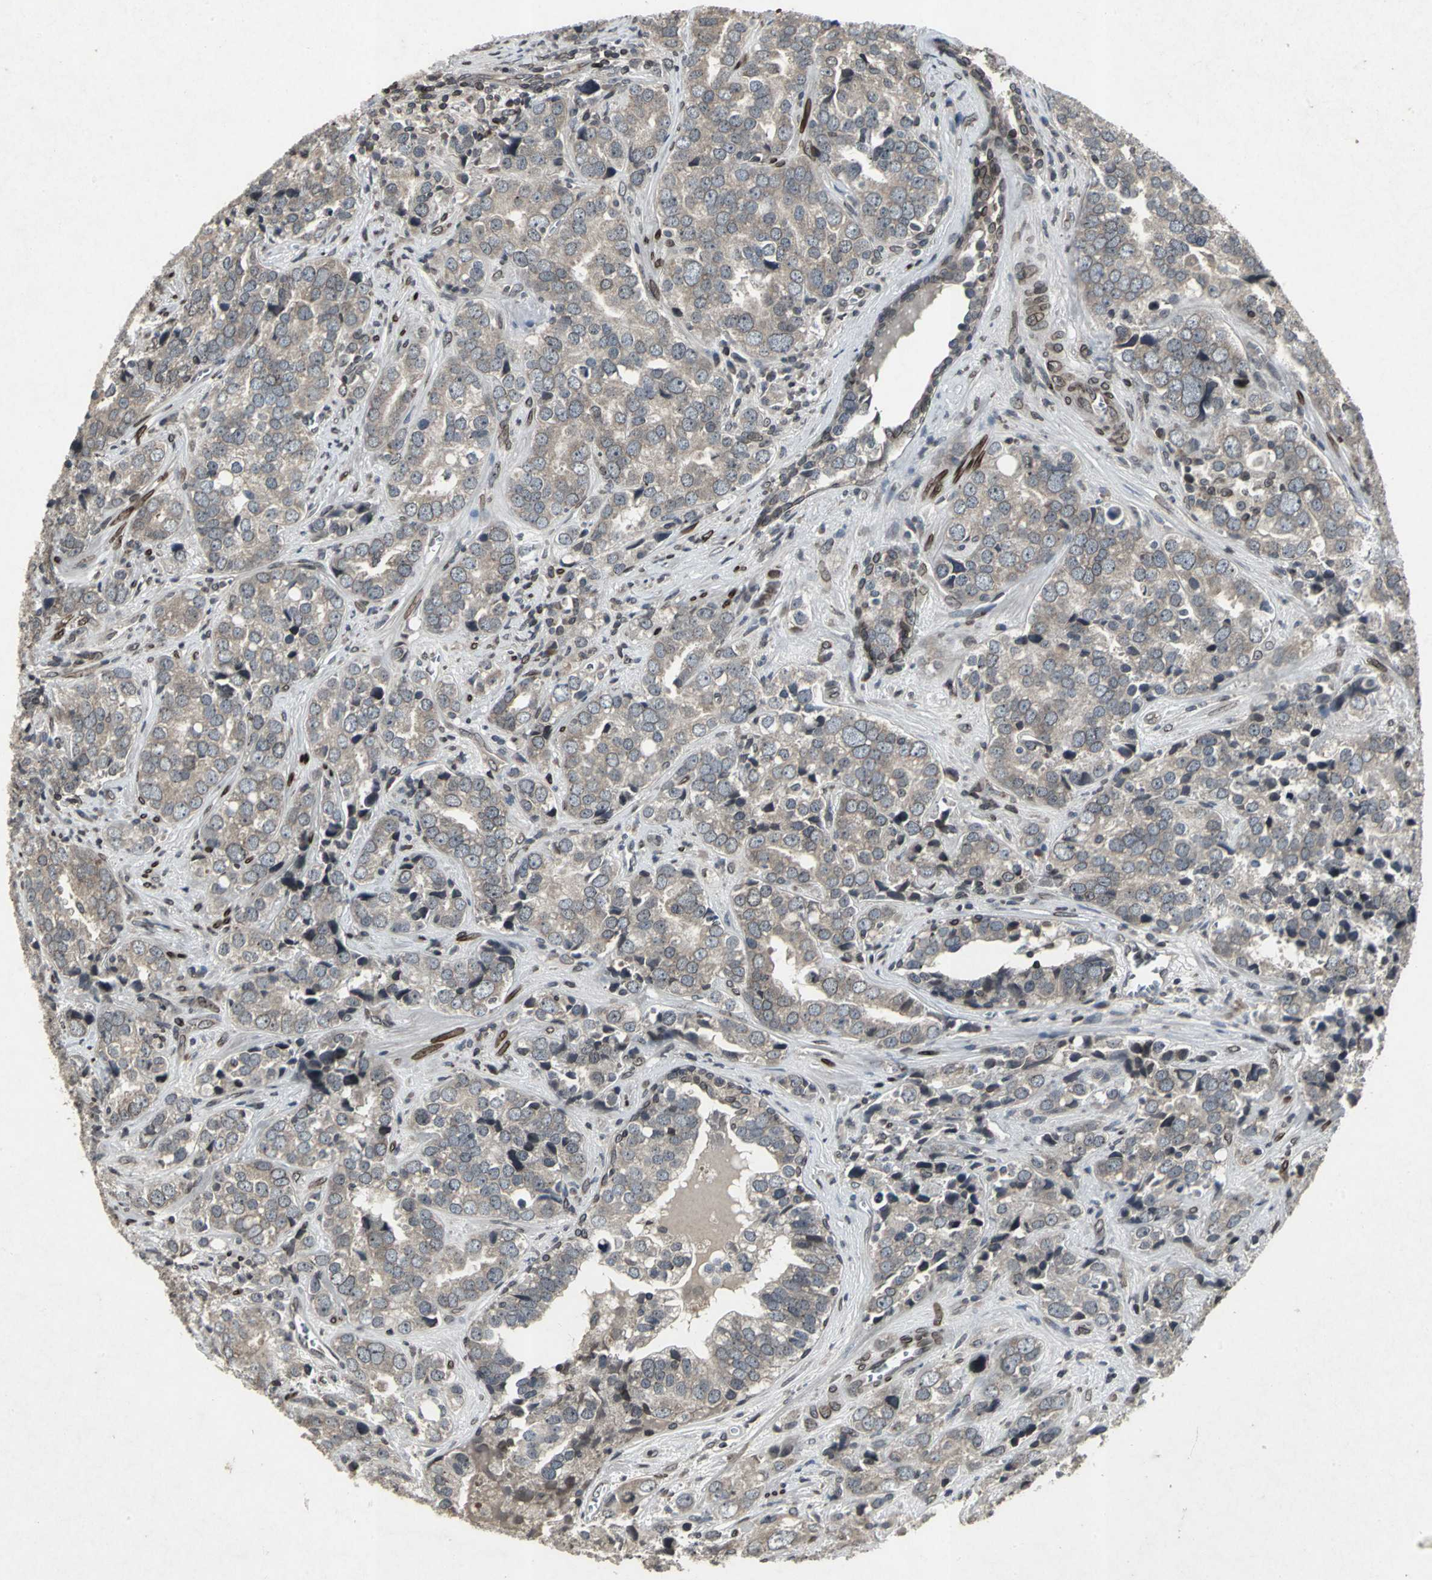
{"staining": {"intensity": "weak", "quantity": ">75%", "location": "cytoplasmic/membranous"}, "tissue": "prostate cancer", "cell_type": "Tumor cells", "image_type": "cancer", "snomed": [{"axis": "morphology", "description": "Adenocarcinoma, High grade"}, {"axis": "topography", "description": "Prostate"}], "caption": "DAB (3,3'-diaminobenzidine) immunohistochemical staining of high-grade adenocarcinoma (prostate) reveals weak cytoplasmic/membranous protein positivity in about >75% of tumor cells.", "gene": "SH2B3", "patient": {"sex": "male", "age": 71}}